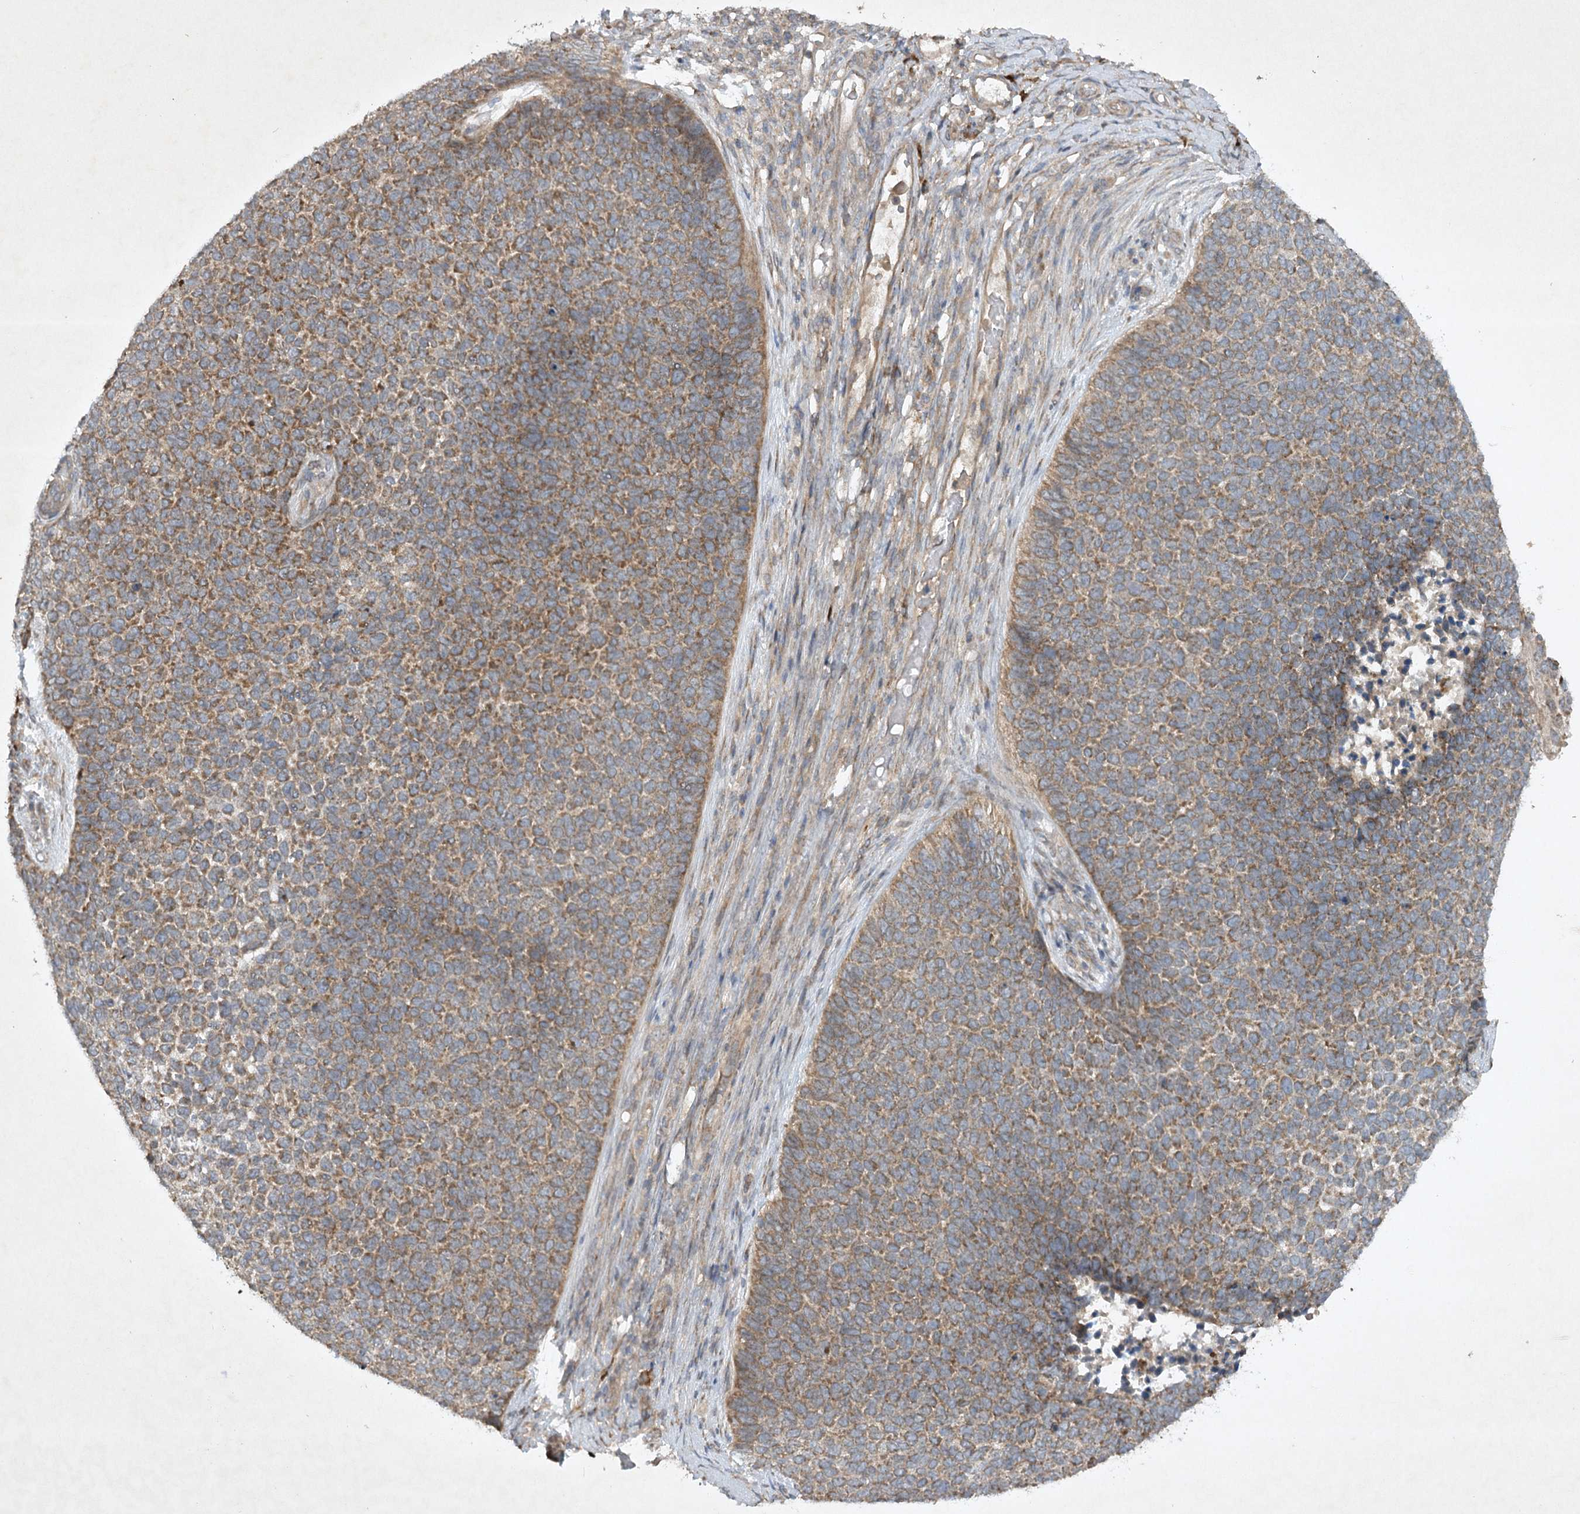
{"staining": {"intensity": "moderate", "quantity": ">75%", "location": "cytoplasmic/membranous"}, "tissue": "skin cancer", "cell_type": "Tumor cells", "image_type": "cancer", "snomed": [{"axis": "morphology", "description": "Basal cell carcinoma"}, {"axis": "topography", "description": "Skin"}], "caption": "IHC image of basal cell carcinoma (skin) stained for a protein (brown), which exhibits medium levels of moderate cytoplasmic/membranous expression in approximately >75% of tumor cells.", "gene": "TRAF3IP1", "patient": {"sex": "female", "age": 84}}